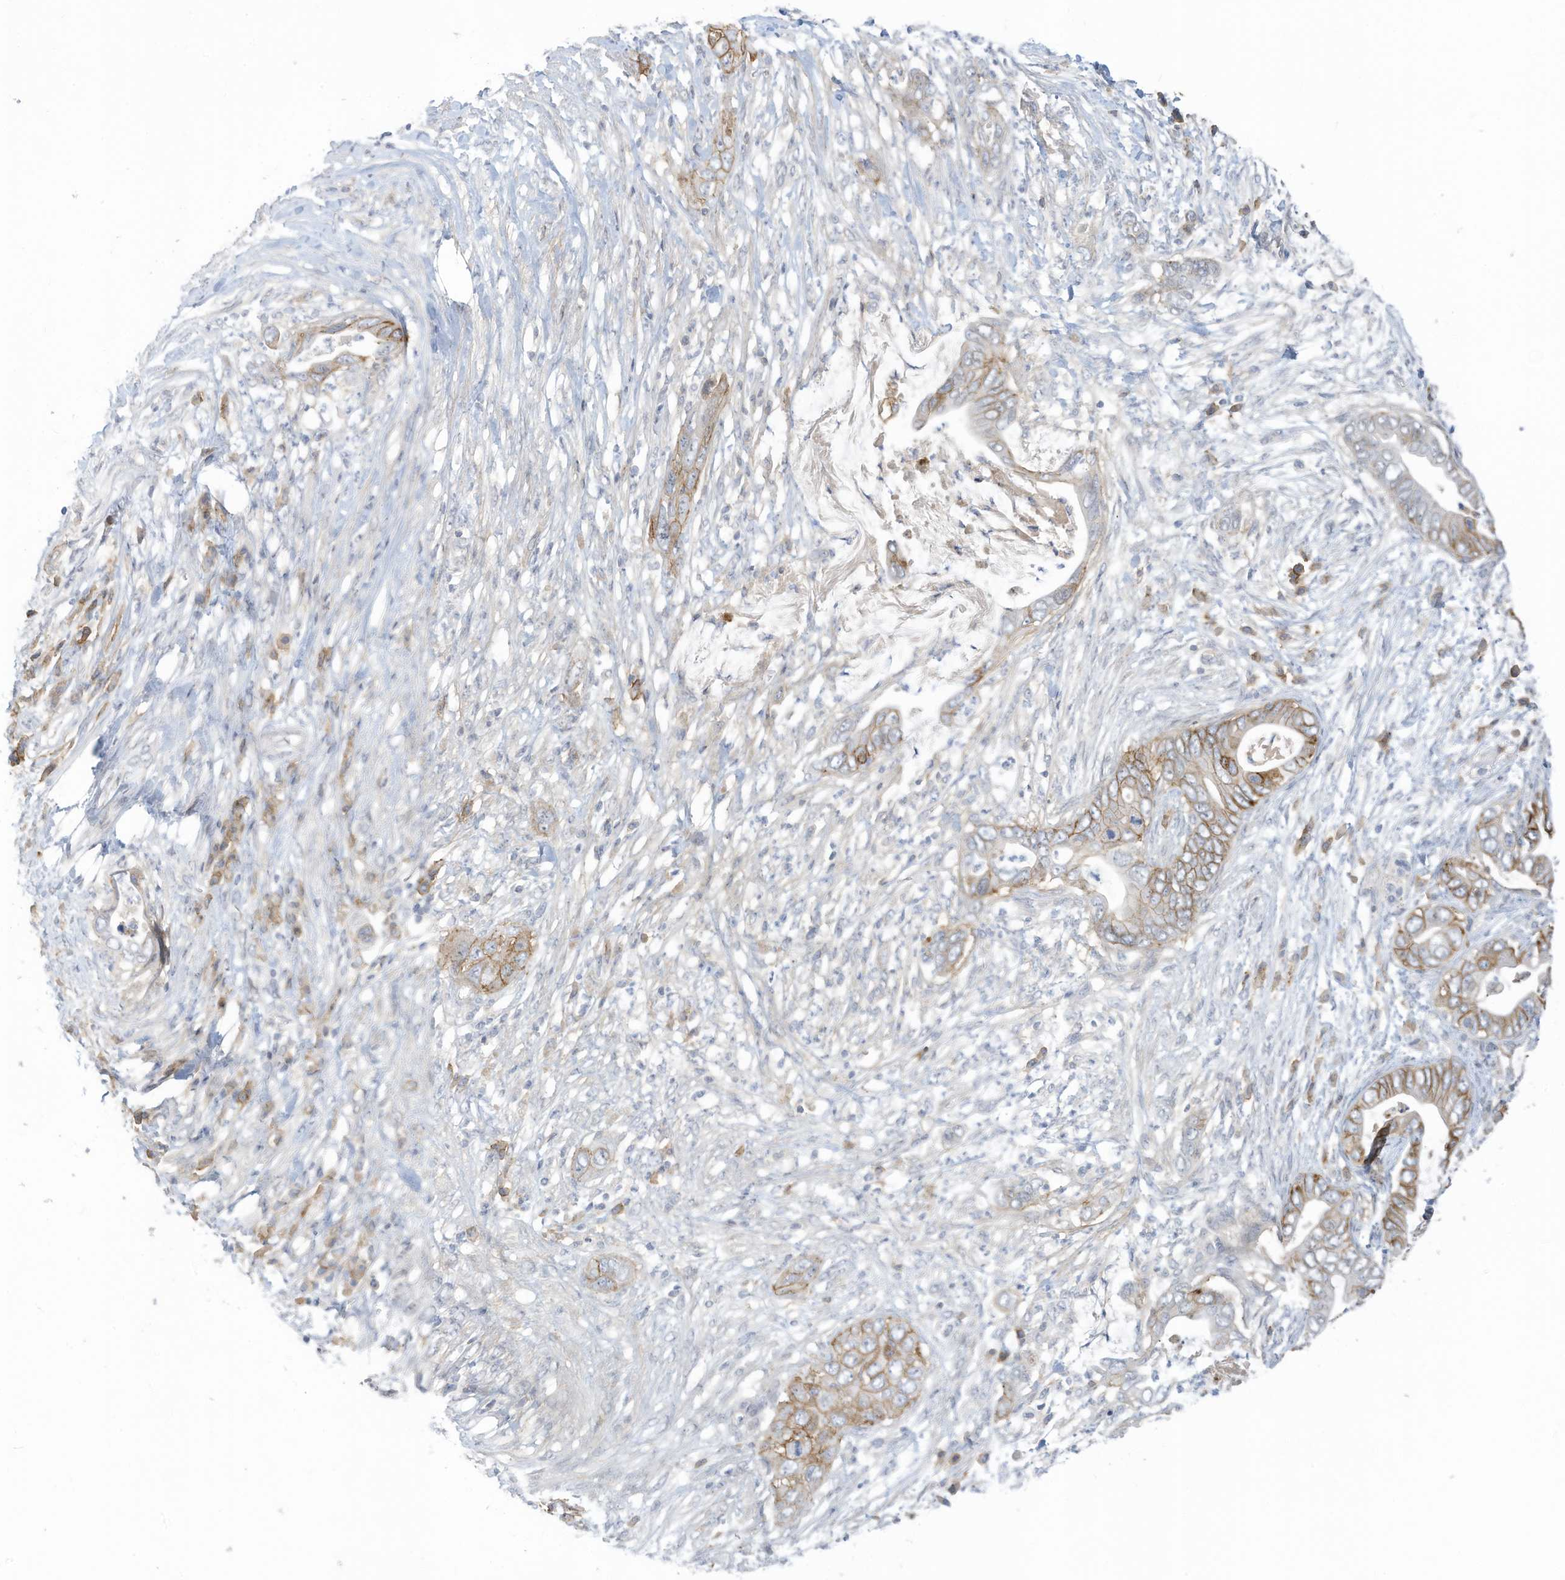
{"staining": {"intensity": "moderate", "quantity": "25%-75%", "location": "cytoplasmic/membranous"}, "tissue": "pancreatic cancer", "cell_type": "Tumor cells", "image_type": "cancer", "snomed": [{"axis": "morphology", "description": "Adenocarcinoma, NOS"}, {"axis": "topography", "description": "Pancreas"}], "caption": "Brown immunohistochemical staining in human pancreatic cancer exhibits moderate cytoplasmic/membranous positivity in about 25%-75% of tumor cells.", "gene": "SLC1A5", "patient": {"sex": "male", "age": 75}}